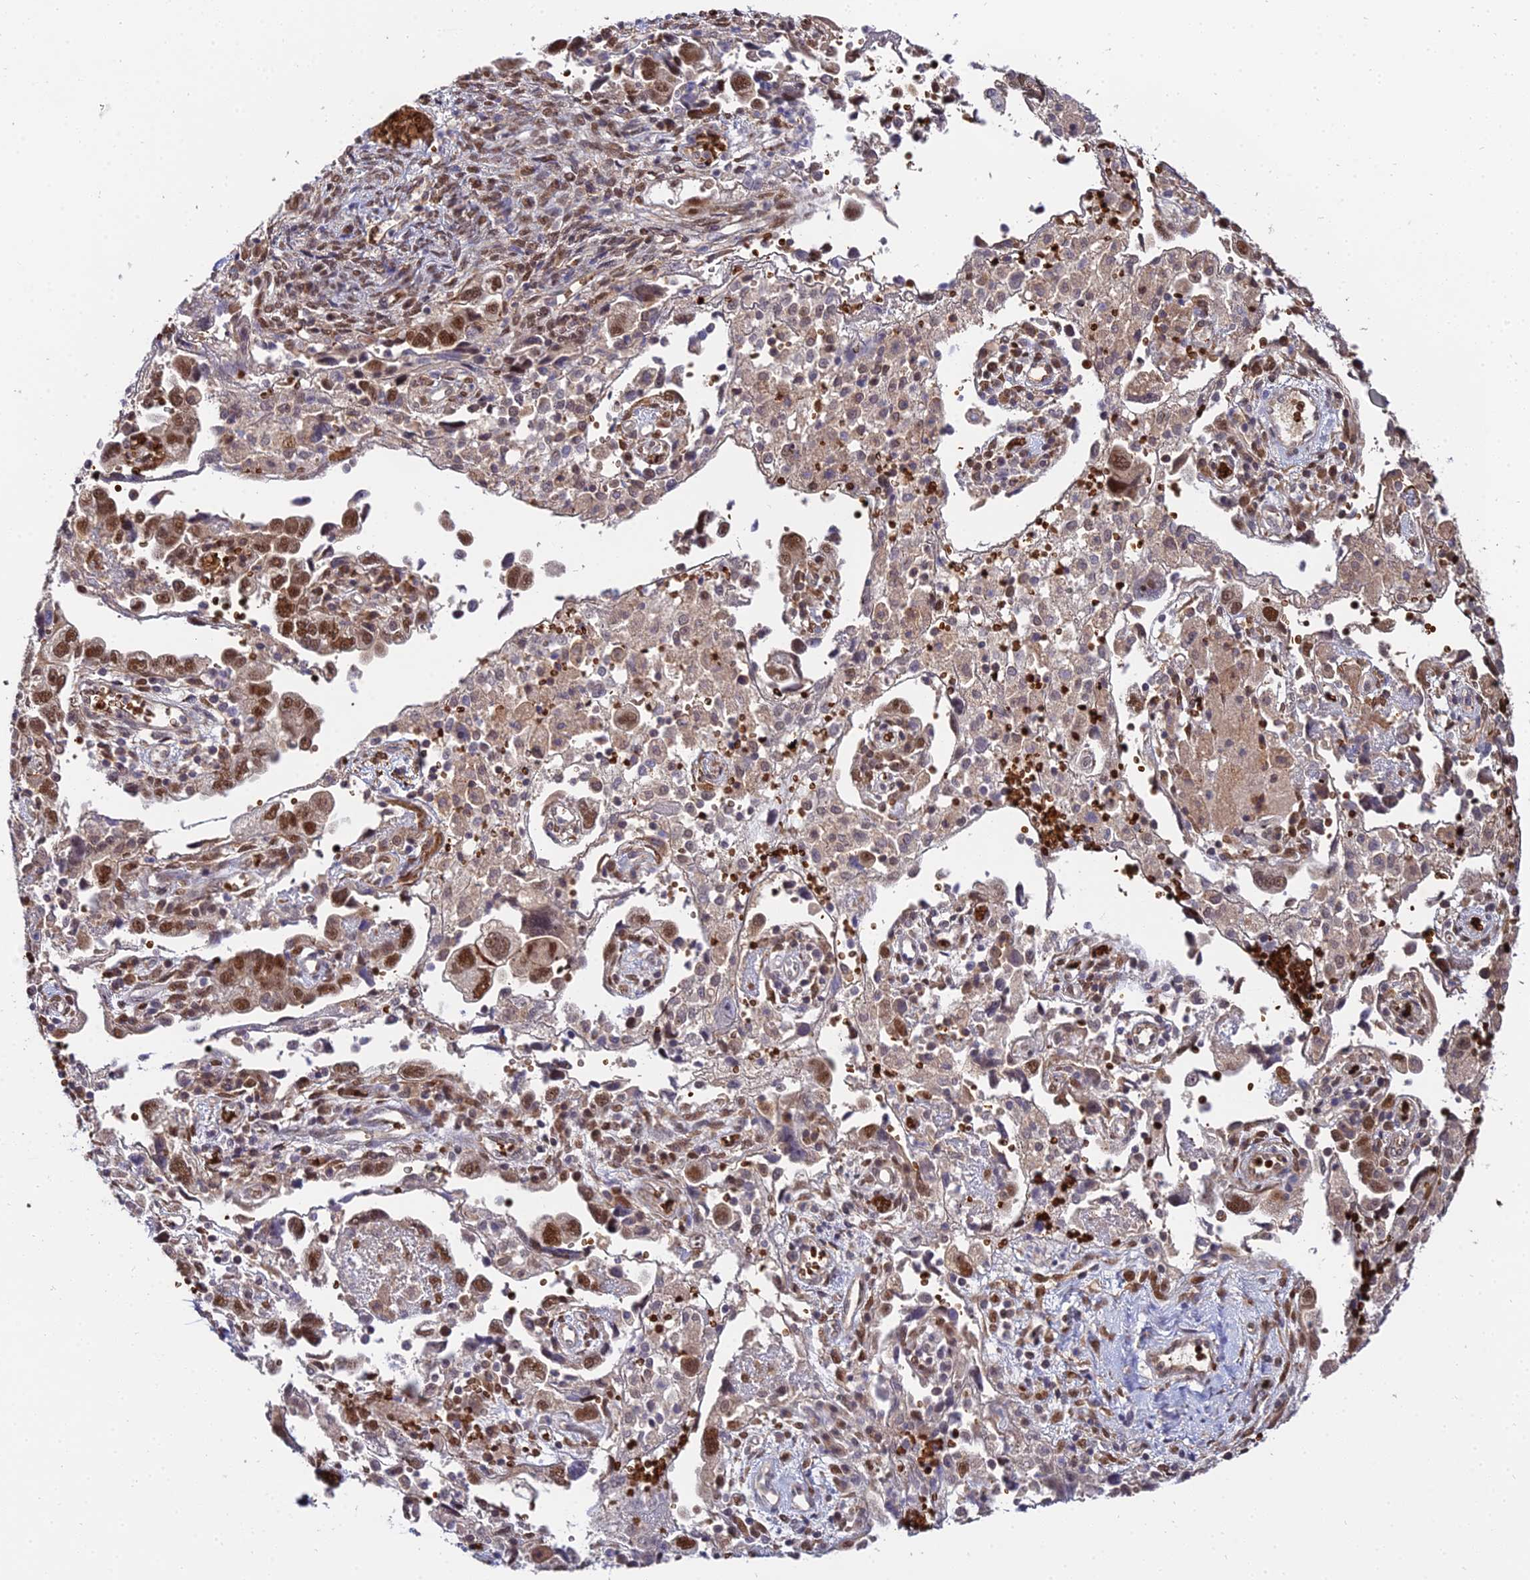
{"staining": {"intensity": "moderate", "quantity": ">75%", "location": "nuclear"}, "tissue": "ovarian cancer", "cell_type": "Tumor cells", "image_type": "cancer", "snomed": [{"axis": "morphology", "description": "Carcinoma, NOS"}, {"axis": "morphology", "description": "Cystadenocarcinoma, serous, NOS"}, {"axis": "topography", "description": "Ovary"}], "caption": "Immunohistochemistry (IHC) photomicrograph of neoplastic tissue: human ovarian cancer stained using immunohistochemistry (IHC) exhibits medium levels of moderate protein expression localized specifically in the nuclear of tumor cells, appearing as a nuclear brown color.", "gene": "BCL9", "patient": {"sex": "female", "age": 69}}